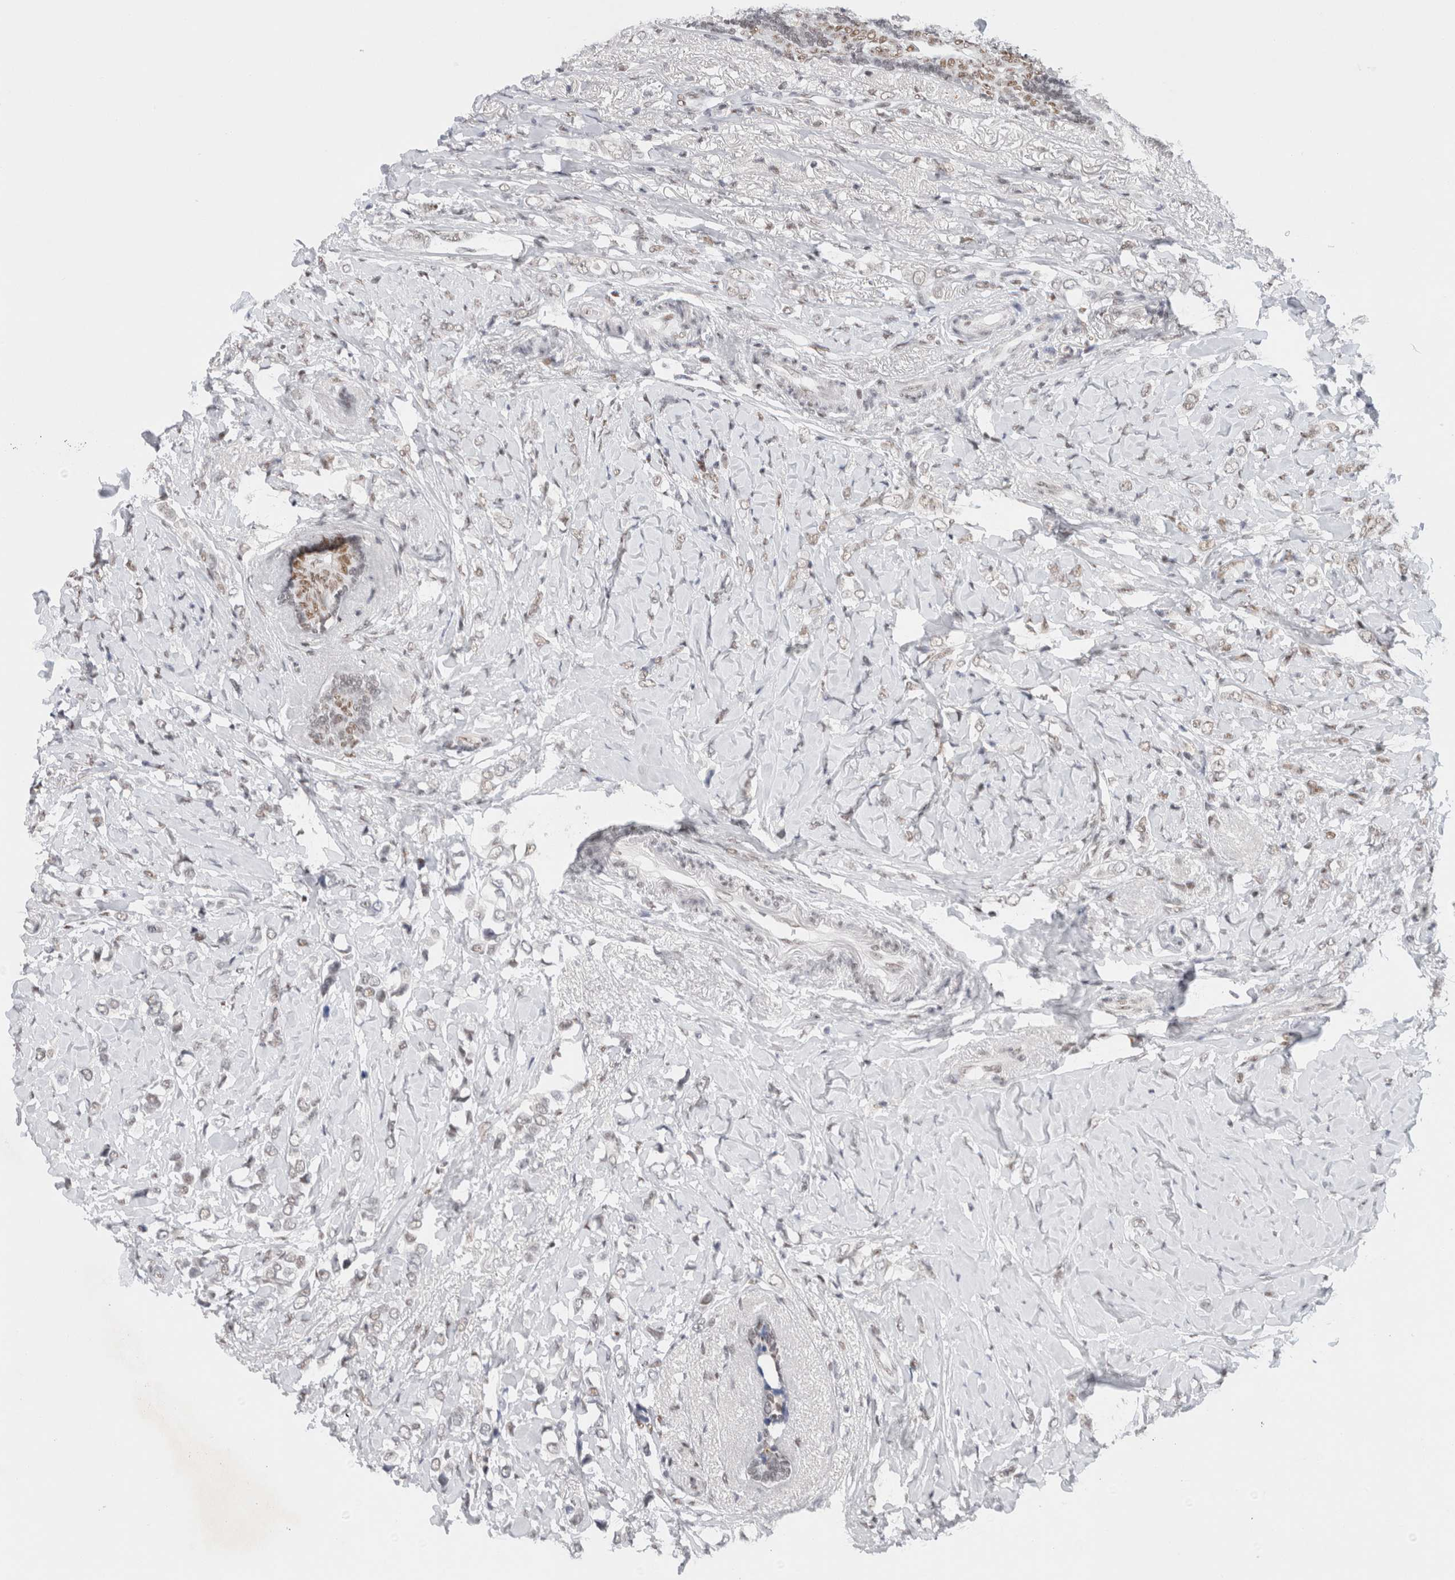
{"staining": {"intensity": "negative", "quantity": "none", "location": "none"}, "tissue": "breast cancer", "cell_type": "Tumor cells", "image_type": "cancer", "snomed": [{"axis": "morphology", "description": "Normal tissue, NOS"}, {"axis": "morphology", "description": "Lobular carcinoma"}, {"axis": "topography", "description": "Breast"}], "caption": "Image shows no significant protein expression in tumor cells of breast cancer (lobular carcinoma).", "gene": "COPS7A", "patient": {"sex": "female", "age": 47}}